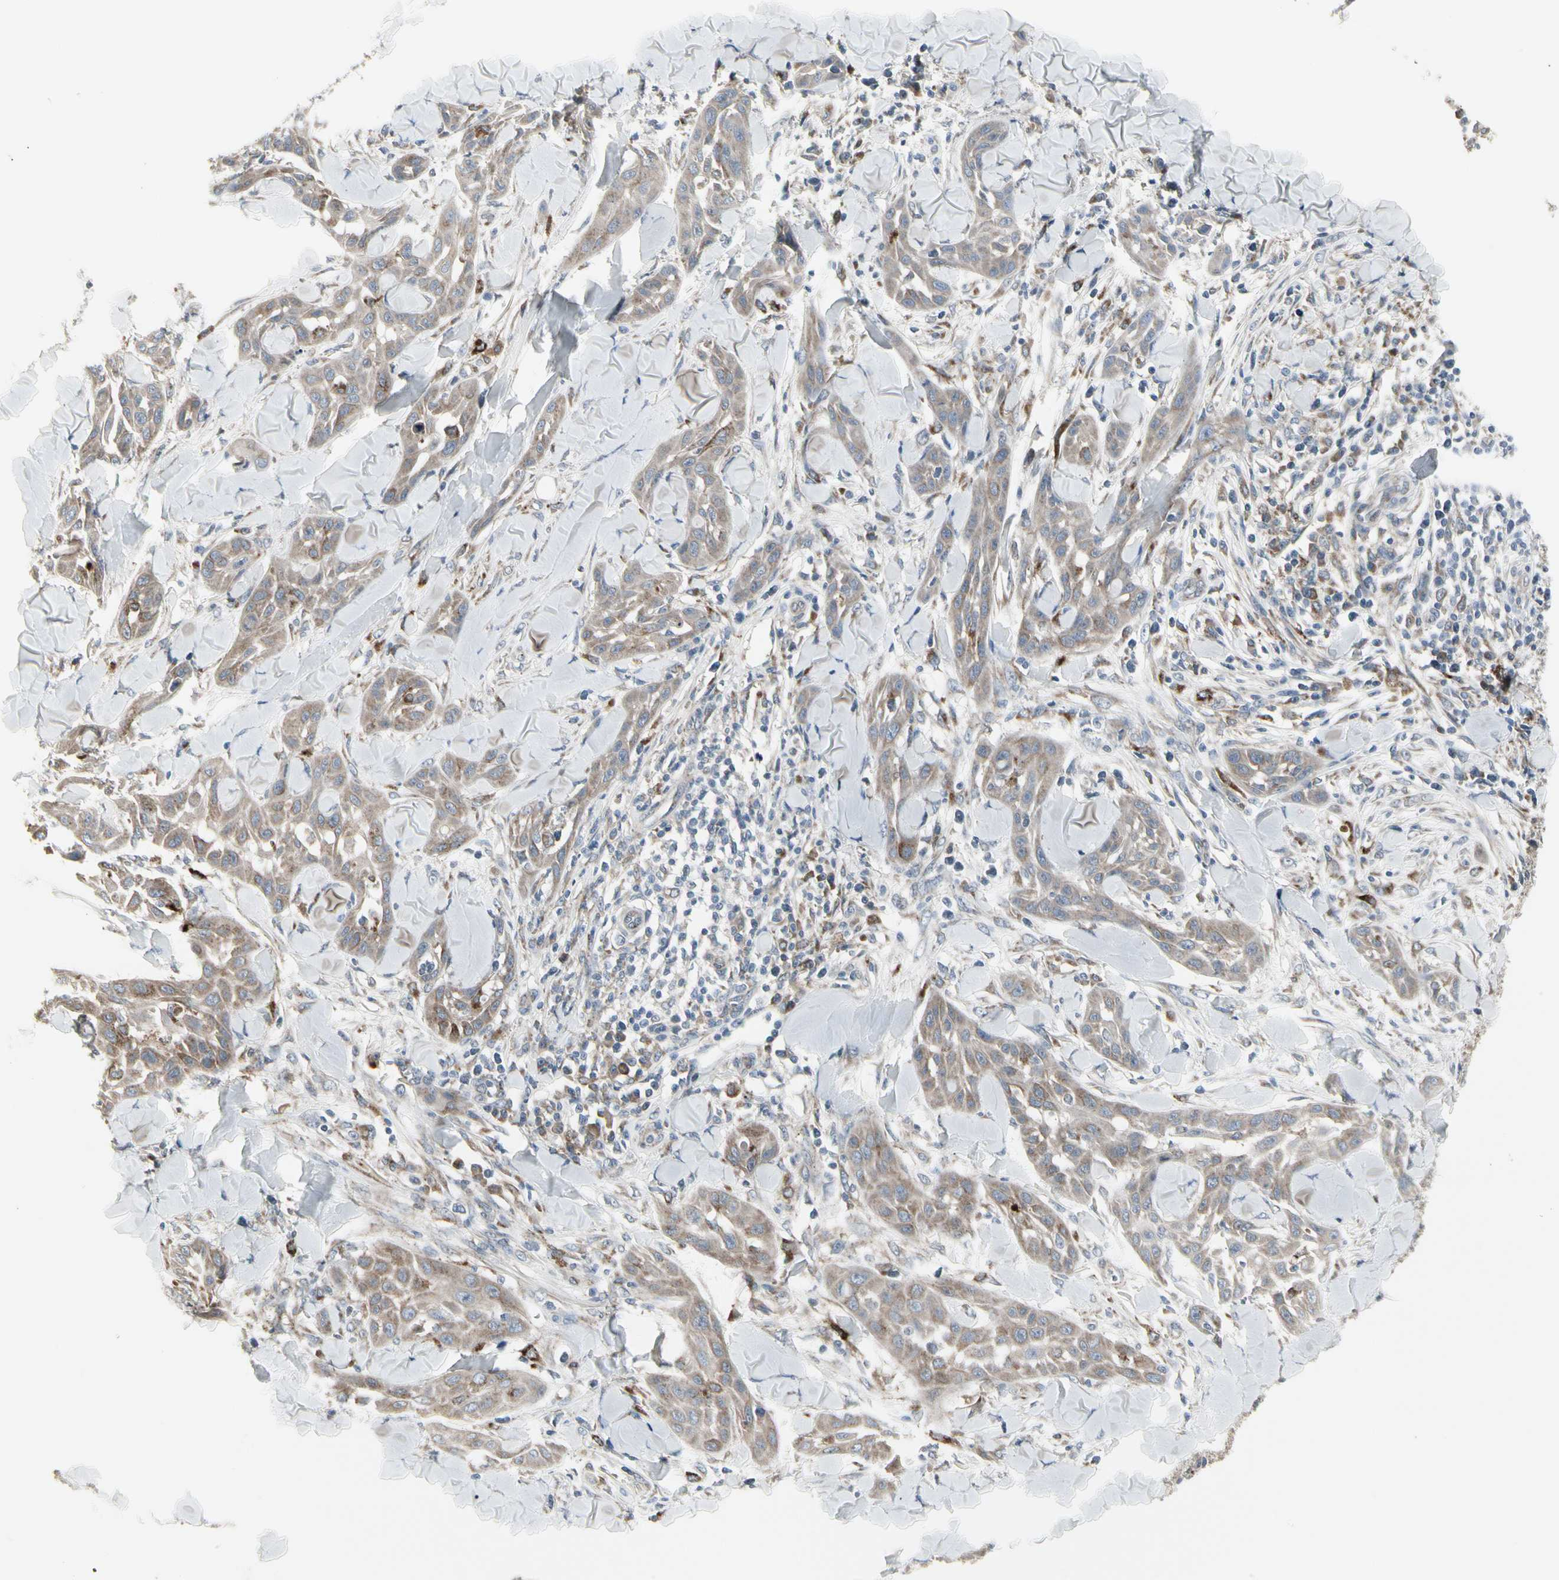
{"staining": {"intensity": "weak", "quantity": ">75%", "location": "cytoplasmic/membranous"}, "tissue": "skin cancer", "cell_type": "Tumor cells", "image_type": "cancer", "snomed": [{"axis": "morphology", "description": "Squamous cell carcinoma, NOS"}, {"axis": "topography", "description": "Skin"}], "caption": "A low amount of weak cytoplasmic/membranous expression is seen in about >75% of tumor cells in skin squamous cell carcinoma tissue.", "gene": "GRN", "patient": {"sex": "male", "age": 24}}